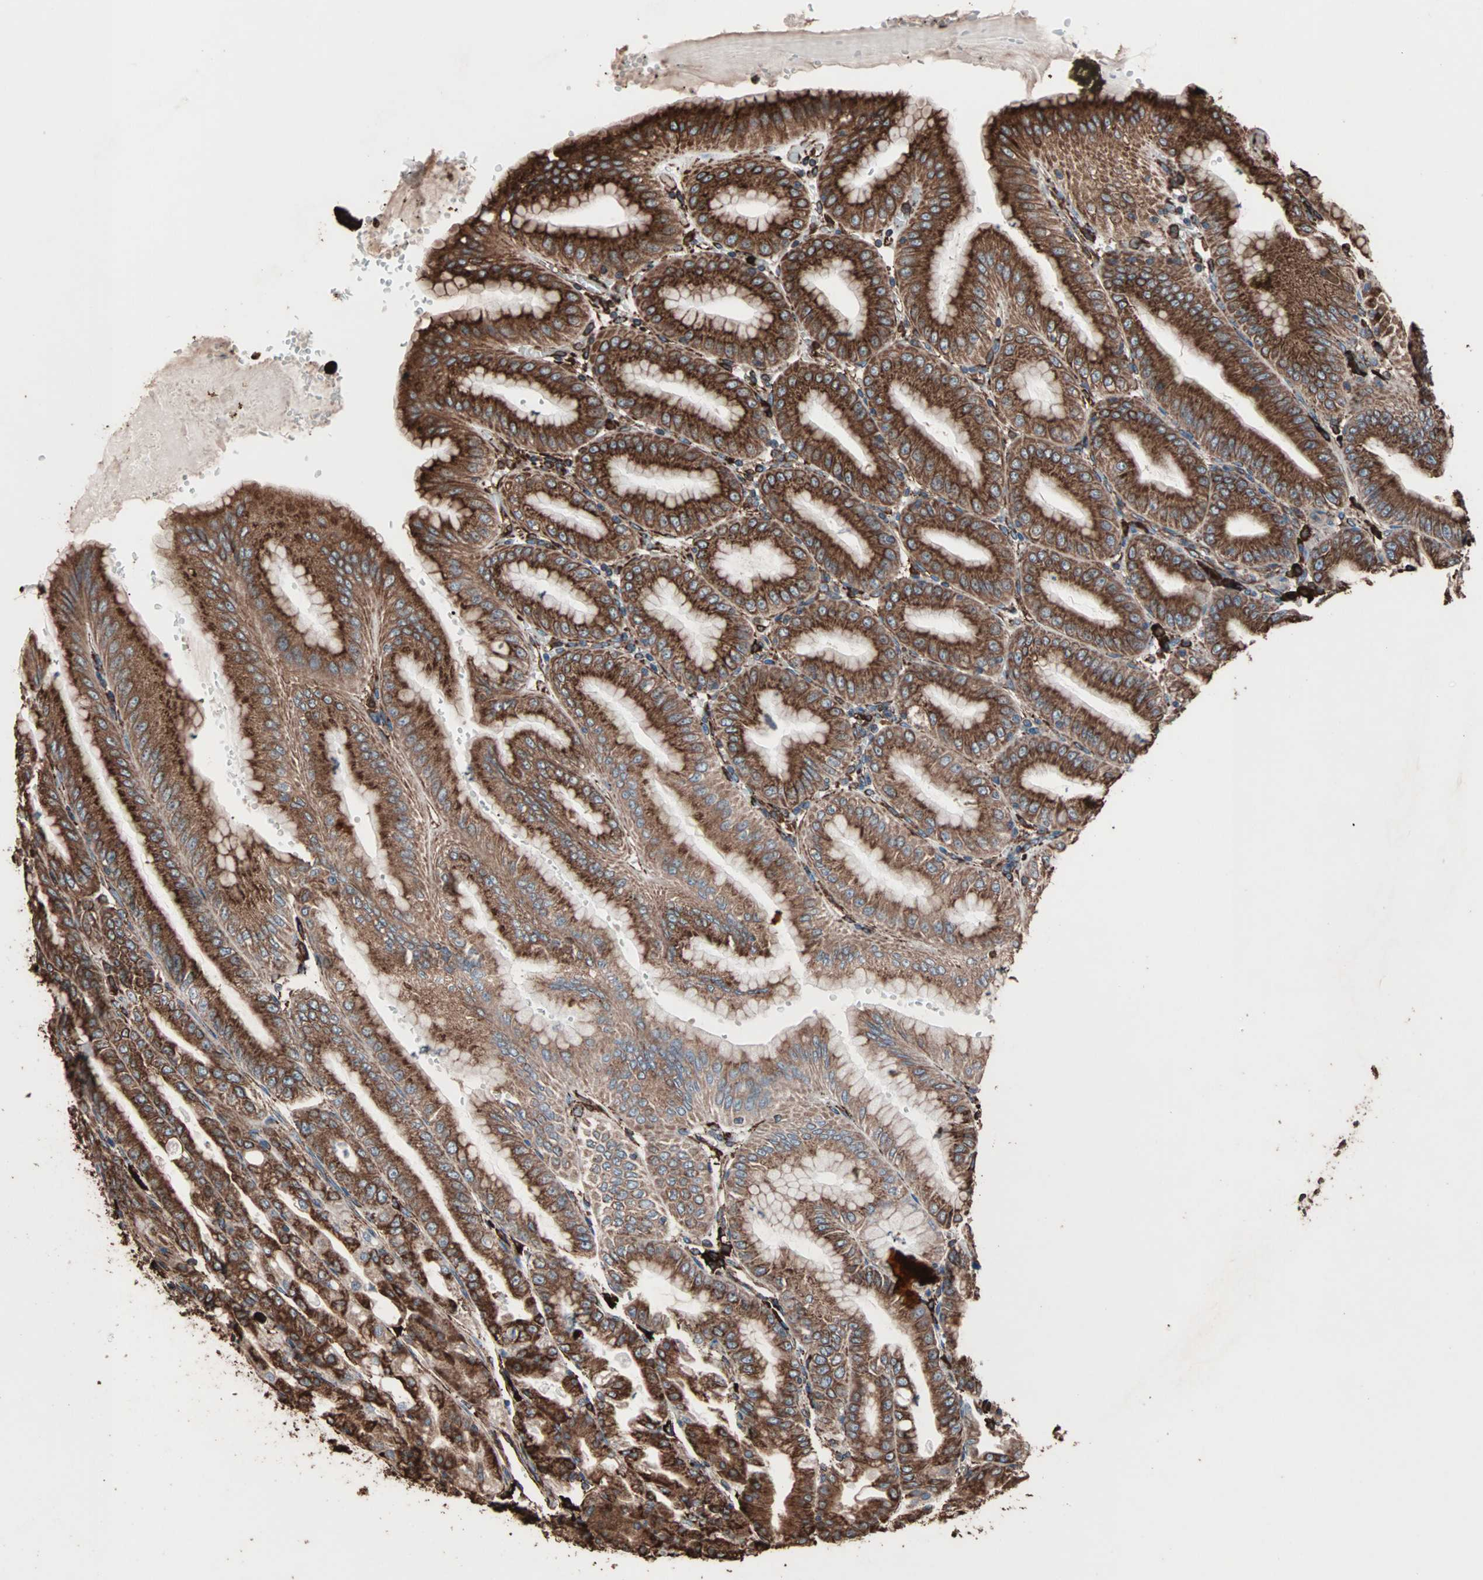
{"staining": {"intensity": "strong", "quantity": ">75%", "location": "cytoplasmic/membranous"}, "tissue": "stomach", "cell_type": "Glandular cells", "image_type": "normal", "snomed": [{"axis": "morphology", "description": "Normal tissue, NOS"}, {"axis": "topography", "description": "Stomach, lower"}], "caption": "Immunohistochemical staining of unremarkable stomach reveals >75% levels of strong cytoplasmic/membranous protein staining in about >75% of glandular cells. (brown staining indicates protein expression, while blue staining denotes nuclei).", "gene": "HSP90B1", "patient": {"sex": "male", "age": 71}}